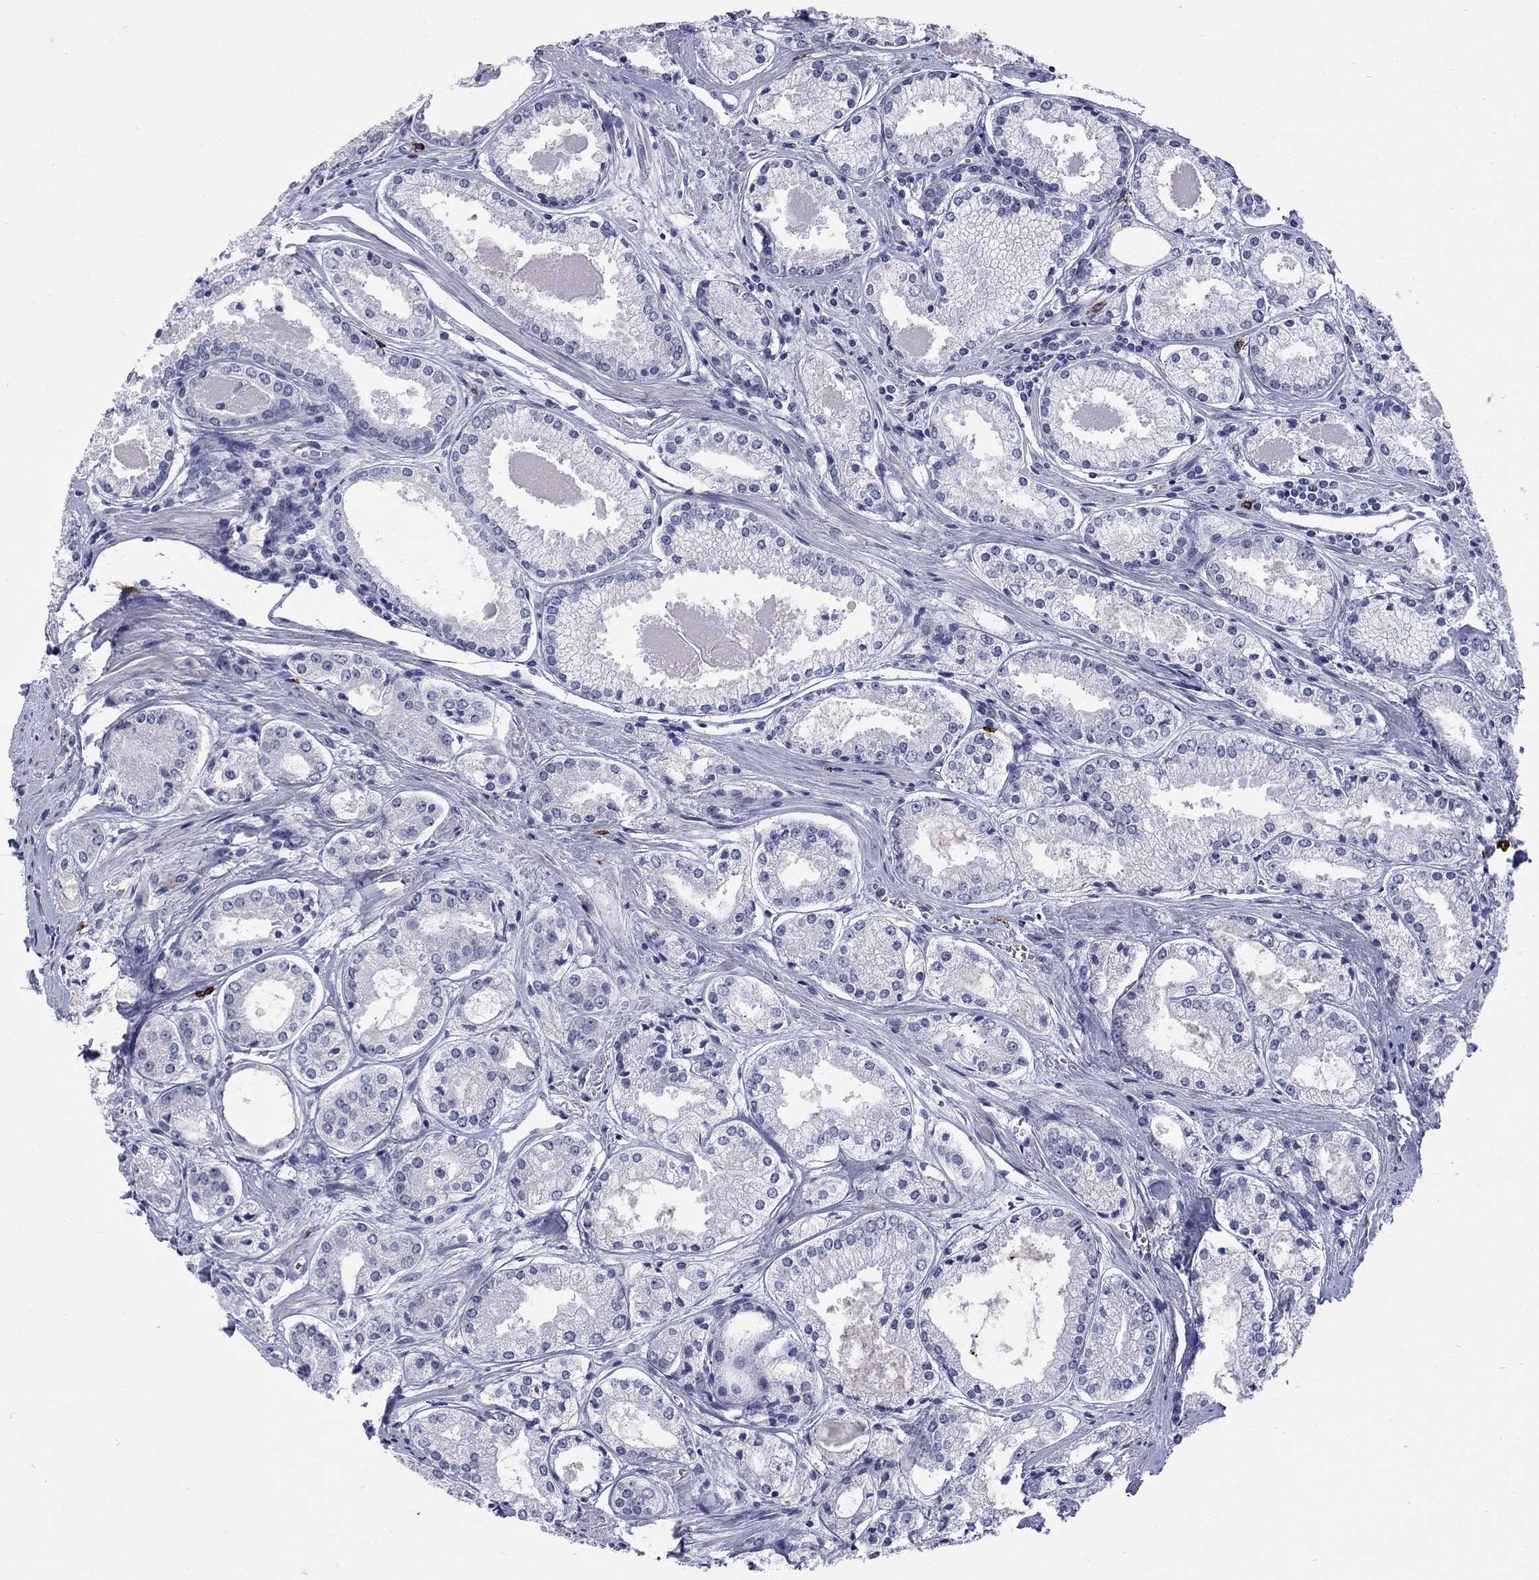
{"staining": {"intensity": "negative", "quantity": "none", "location": "none"}, "tissue": "prostate cancer", "cell_type": "Tumor cells", "image_type": "cancer", "snomed": [{"axis": "morphology", "description": "Adenocarcinoma, NOS"}, {"axis": "topography", "description": "Prostate"}], "caption": "DAB immunohistochemical staining of human prostate cancer (adenocarcinoma) reveals no significant staining in tumor cells.", "gene": "ECEL1", "patient": {"sex": "male", "age": 72}}